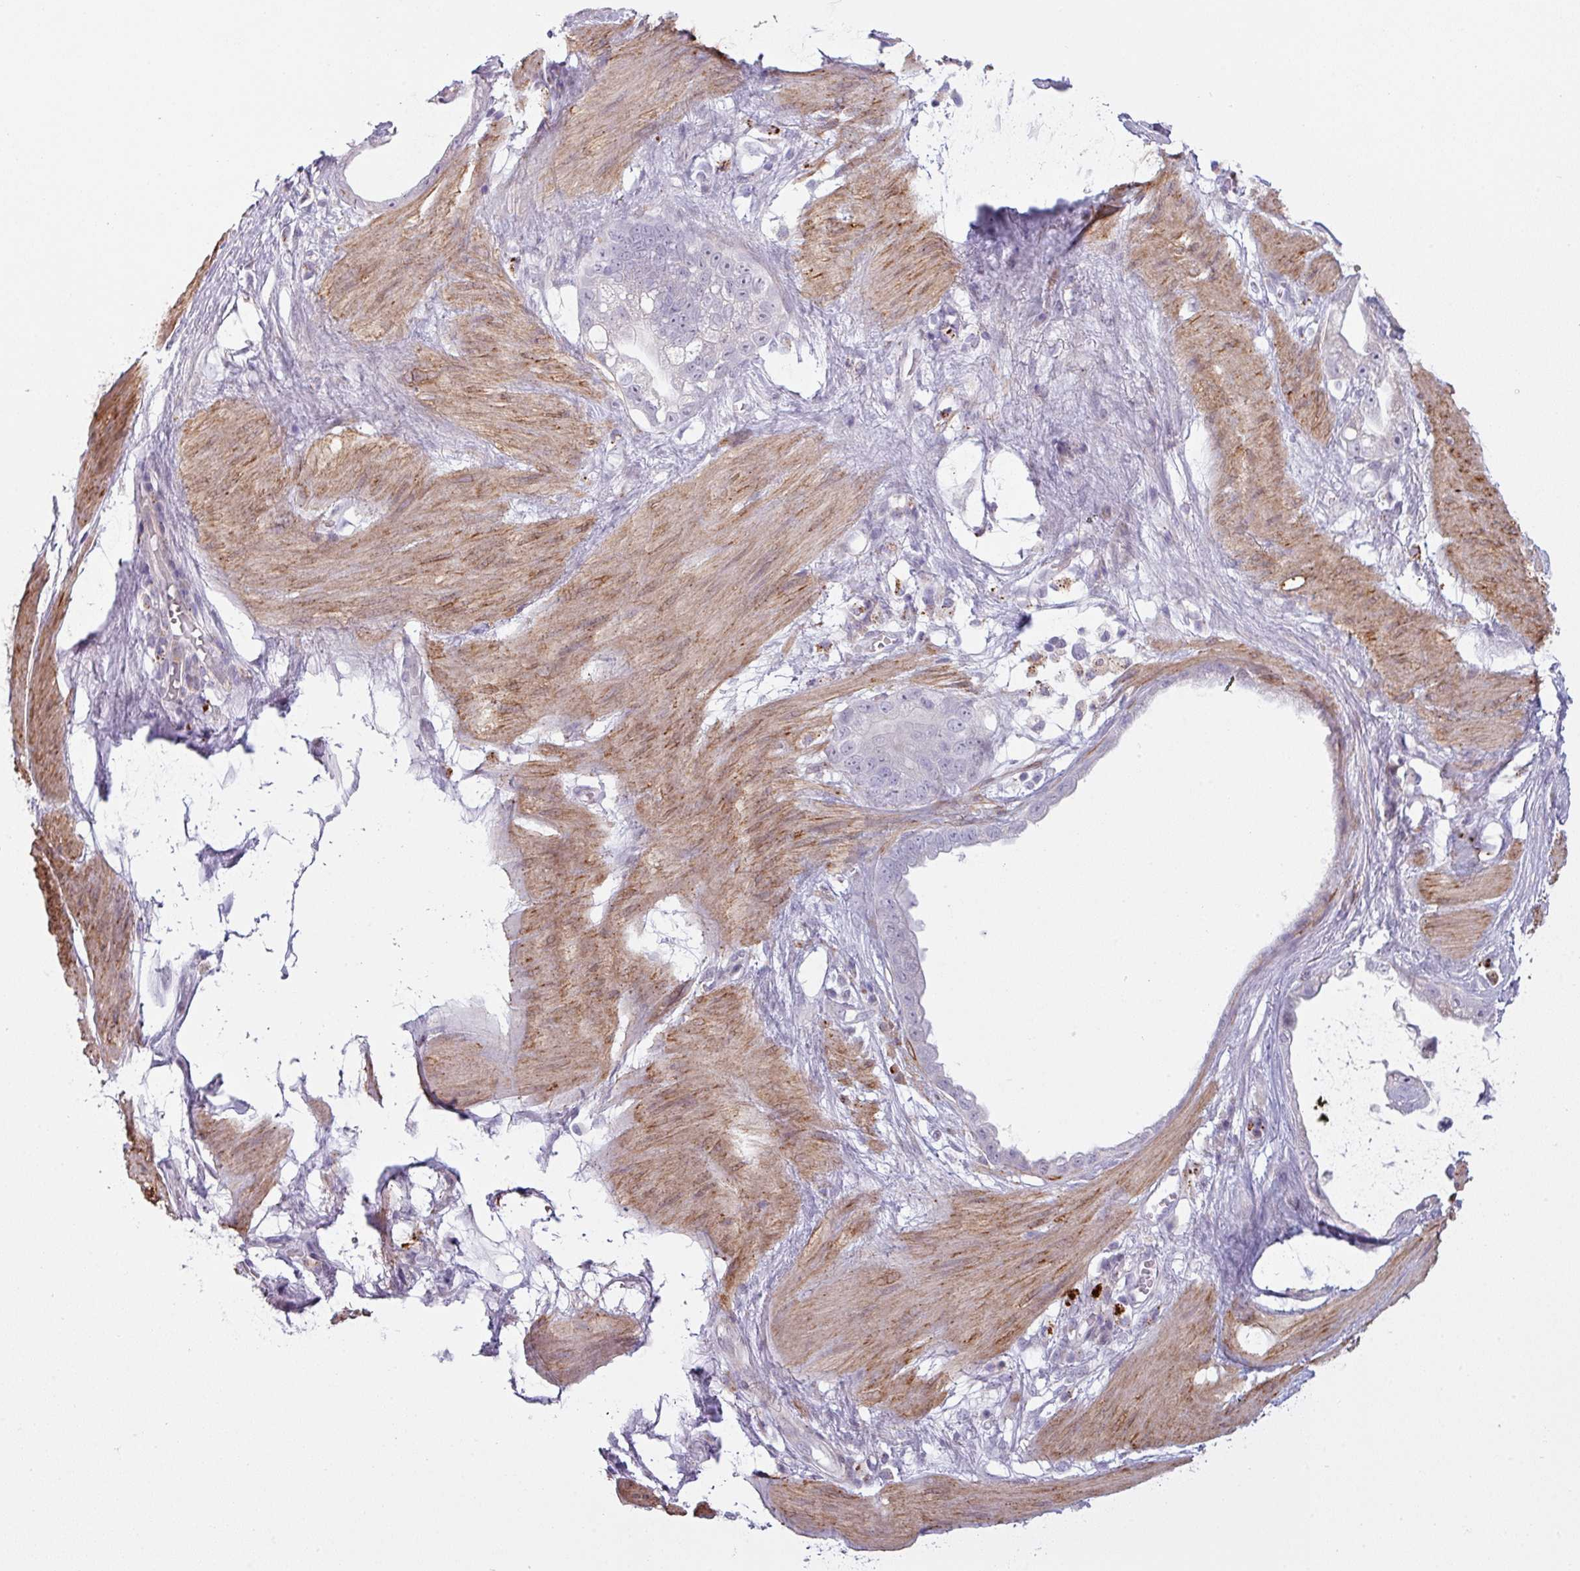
{"staining": {"intensity": "negative", "quantity": "none", "location": "none"}, "tissue": "stomach cancer", "cell_type": "Tumor cells", "image_type": "cancer", "snomed": [{"axis": "morphology", "description": "Adenocarcinoma, NOS"}, {"axis": "topography", "description": "Stomach"}], "caption": "DAB (3,3'-diaminobenzidine) immunohistochemical staining of human stomach cancer demonstrates no significant positivity in tumor cells.", "gene": "MAP7D2", "patient": {"sex": "male", "age": 55}}